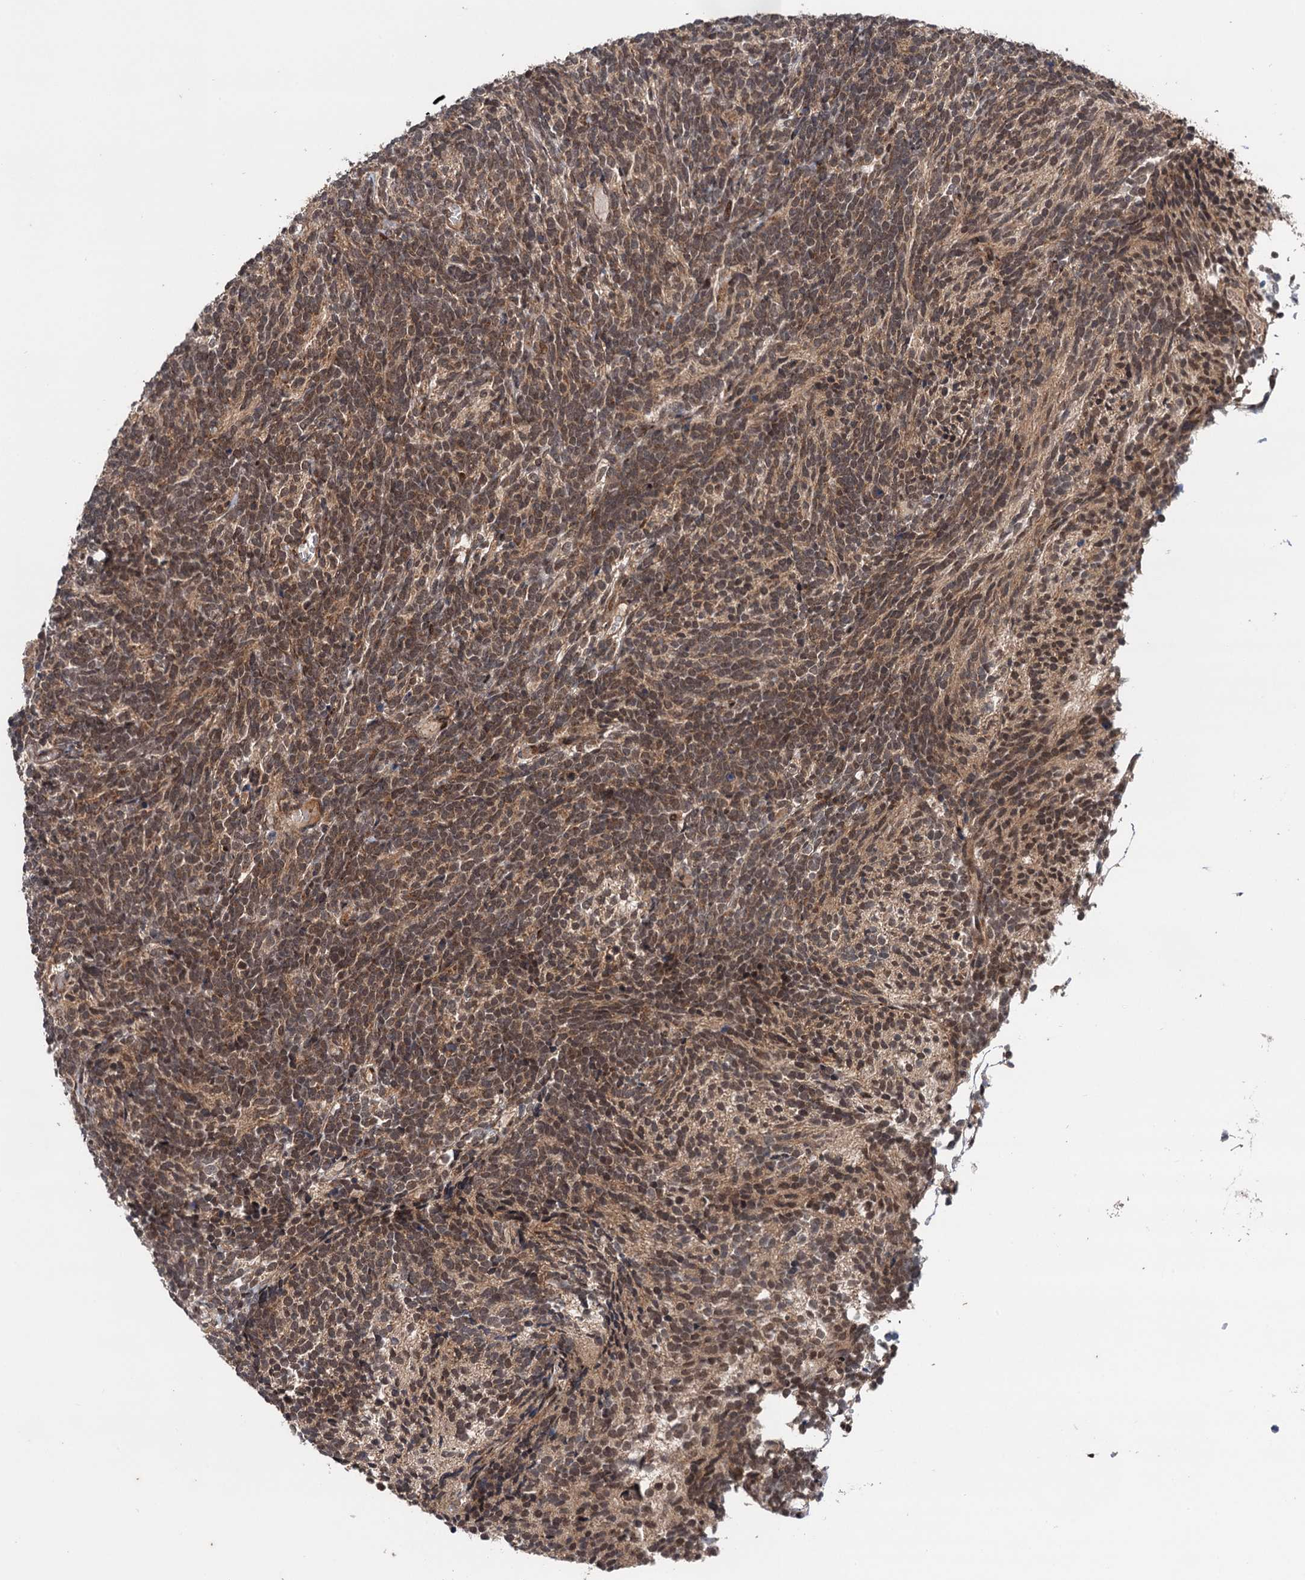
{"staining": {"intensity": "weak", "quantity": ">75%", "location": "cytoplasmic/membranous,nuclear"}, "tissue": "glioma", "cell_type": "Tumor cells", "image_type": "cancer", "snomed": [{"axis": "morphology", "description": "Glioma, malignant, Low grade"}, {"axis": "topography", "description": "Brain"}], "caption": "Protein expression analysis of glioma displays weak cytoplasmic/membranous and nuclear staining in about >75% of tumor cells. (DAB (3,3'-diaminobenzidine) = brown stain, brightfield microscopy at high magnification).", "gene": "NLRP10", "patient": {"sex": "female", "age": 1}}